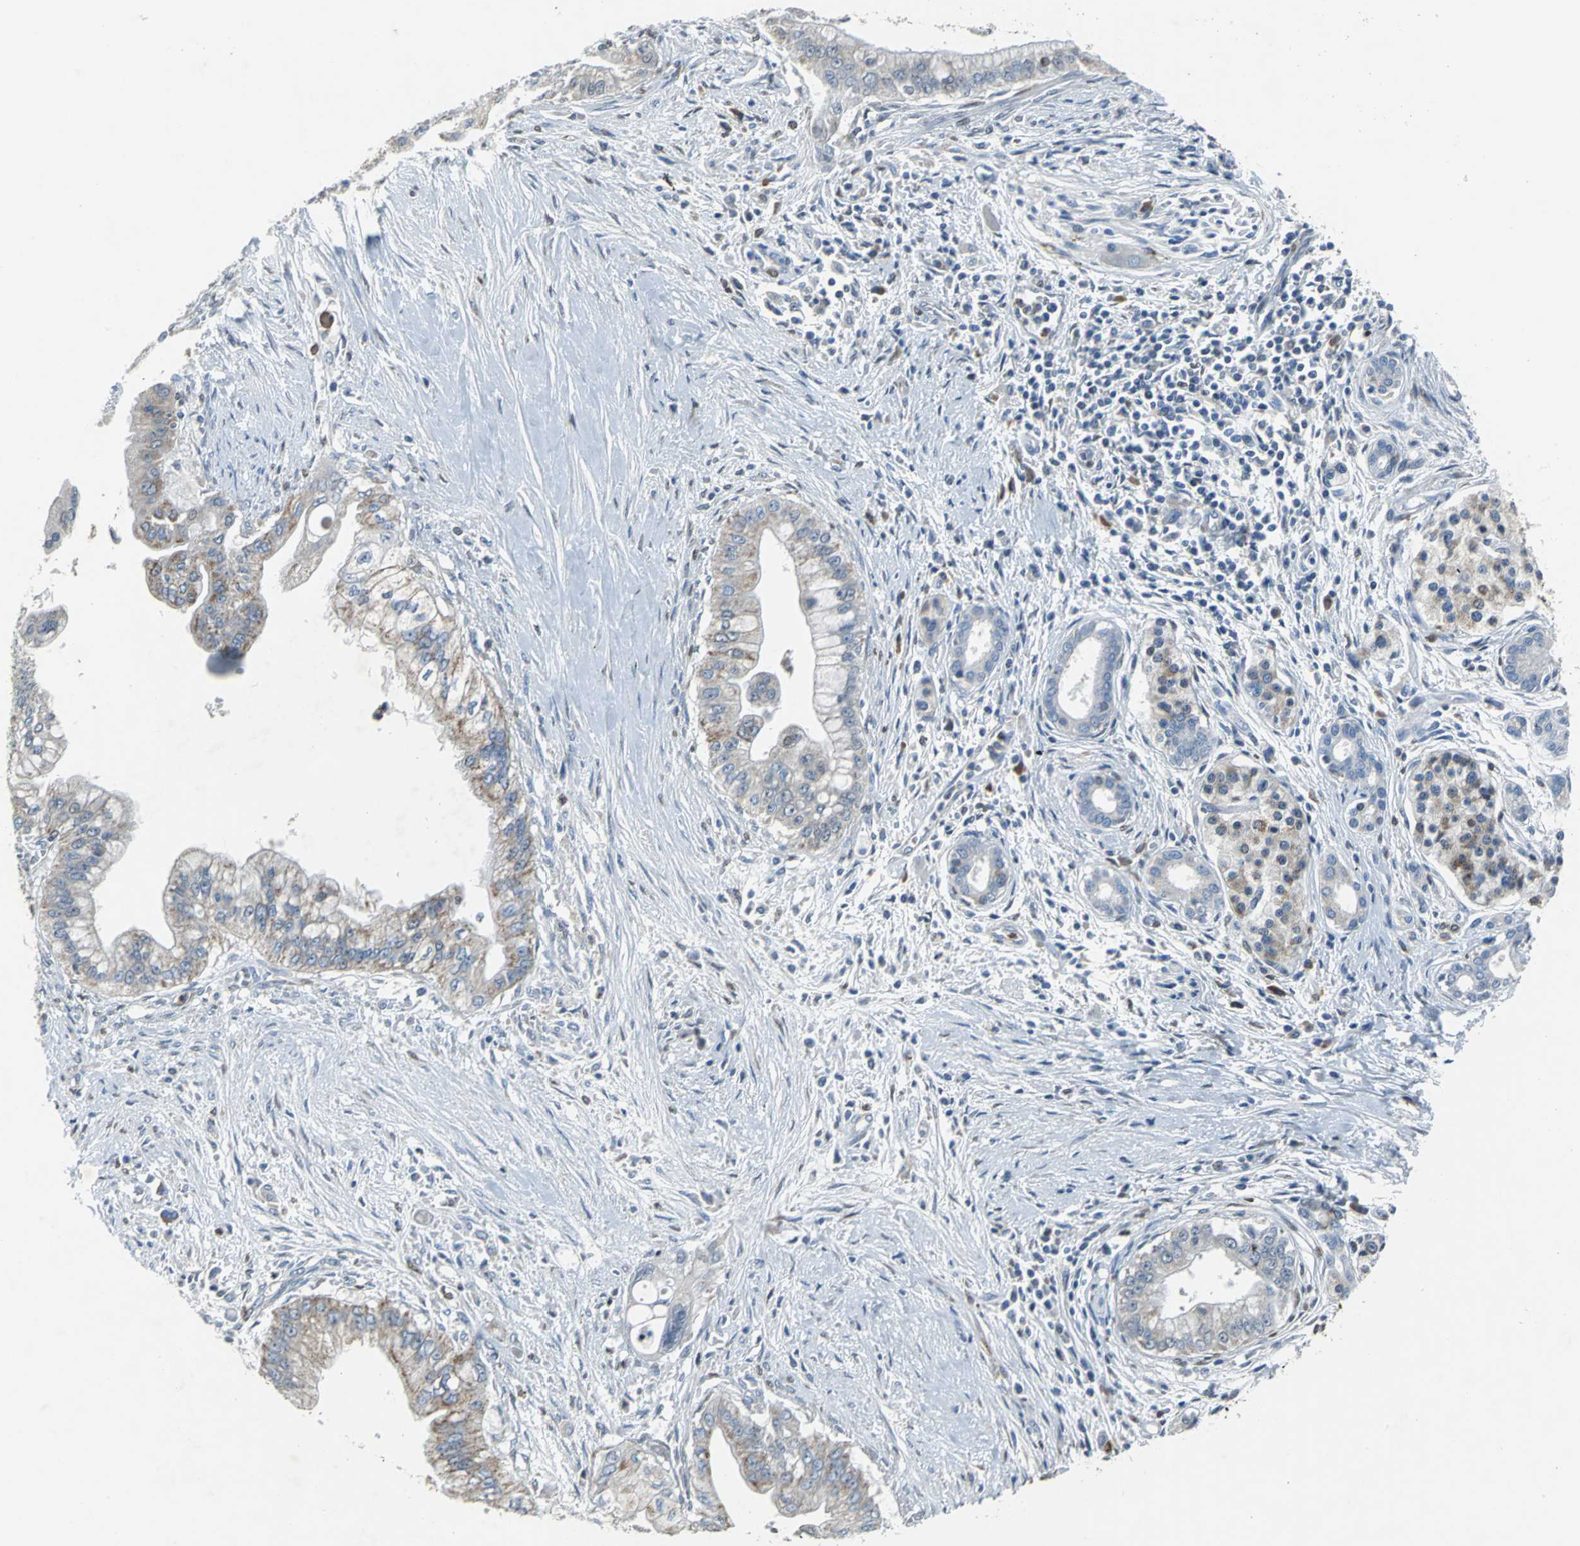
{"staining": {"intensity": "moderate", "quantity": "25%-75%", "location": "cytoplasmic/membranous"}, "tissue": "pancreatic cancer", "cell_type": "Tumor cells", "image_type": "cancer", "snomed": [{"axis": "morphology", "description": "Adenocarcinoma, NOS"}, {"axis": "topography", "description": "Pancreas"}], "caption": "Human pancreatic cancer (adenocarcinoma) stained with a brown dye demonstrates moderate cytoplasmic/membranous positive positivity in about 25%-75% of tumor cells.", "gene": "EIF5A", "patient": {"sex": "male", "age": 59}}